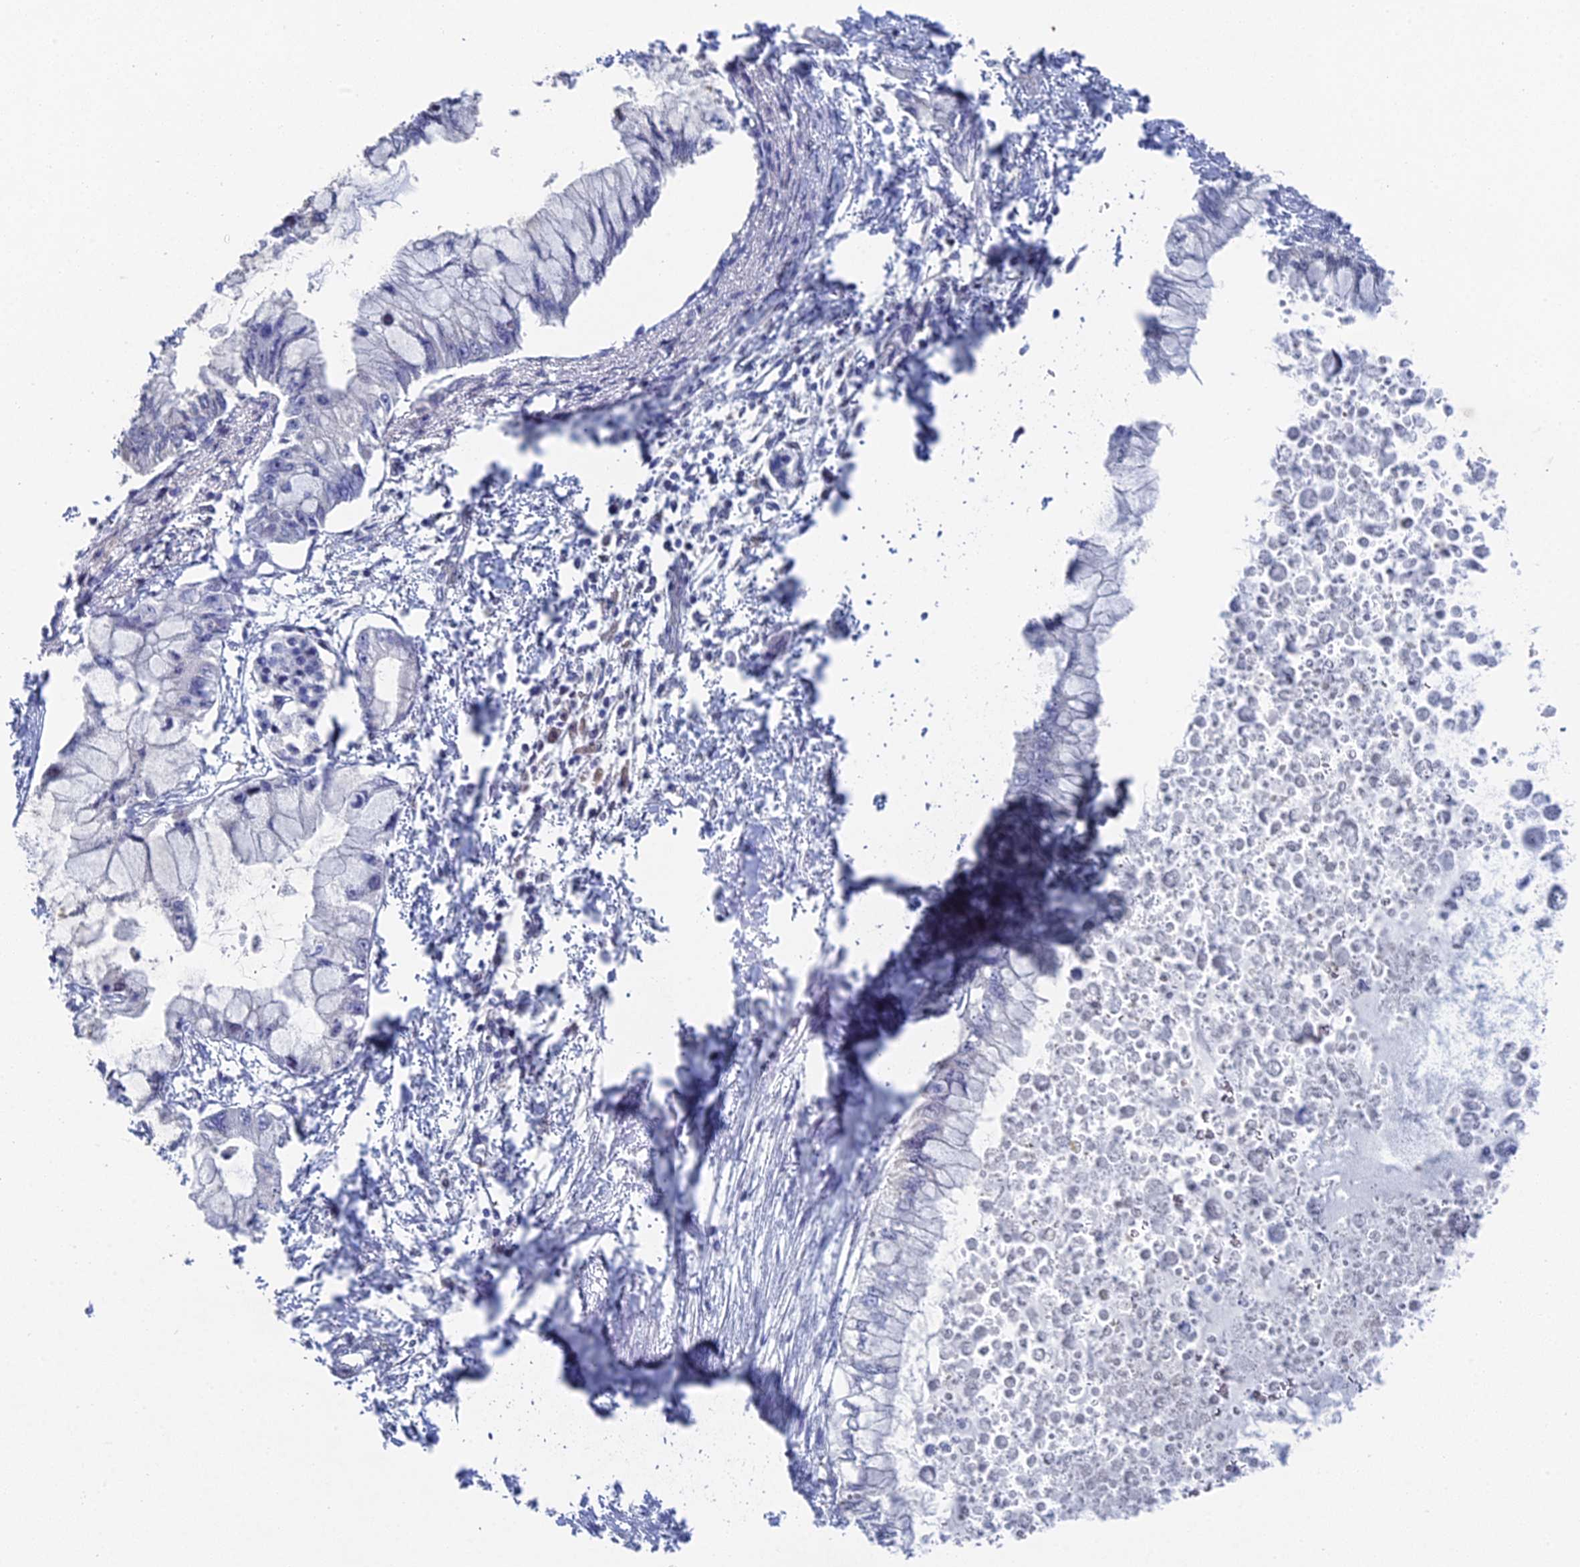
{"staining": {"intensity": "negative", "quantity": "none", "location": "none"}, "tissue": "pancreatic cancer", "cell_type": "Tumor cells", "image_type": "cancer", "snomed": [{"axis": "morphology", "description": "Adenocarcinoma, NOS"}, {"axis": "topography", "description": "Pancreas"}], "caption": "Immunohistochemical staining of human adenocarcinoma (pancreatic) demonstrates no significant expression in tumor cells.", "gene": "UNC5D", "patient": {"sex": "male", "age": 48}}